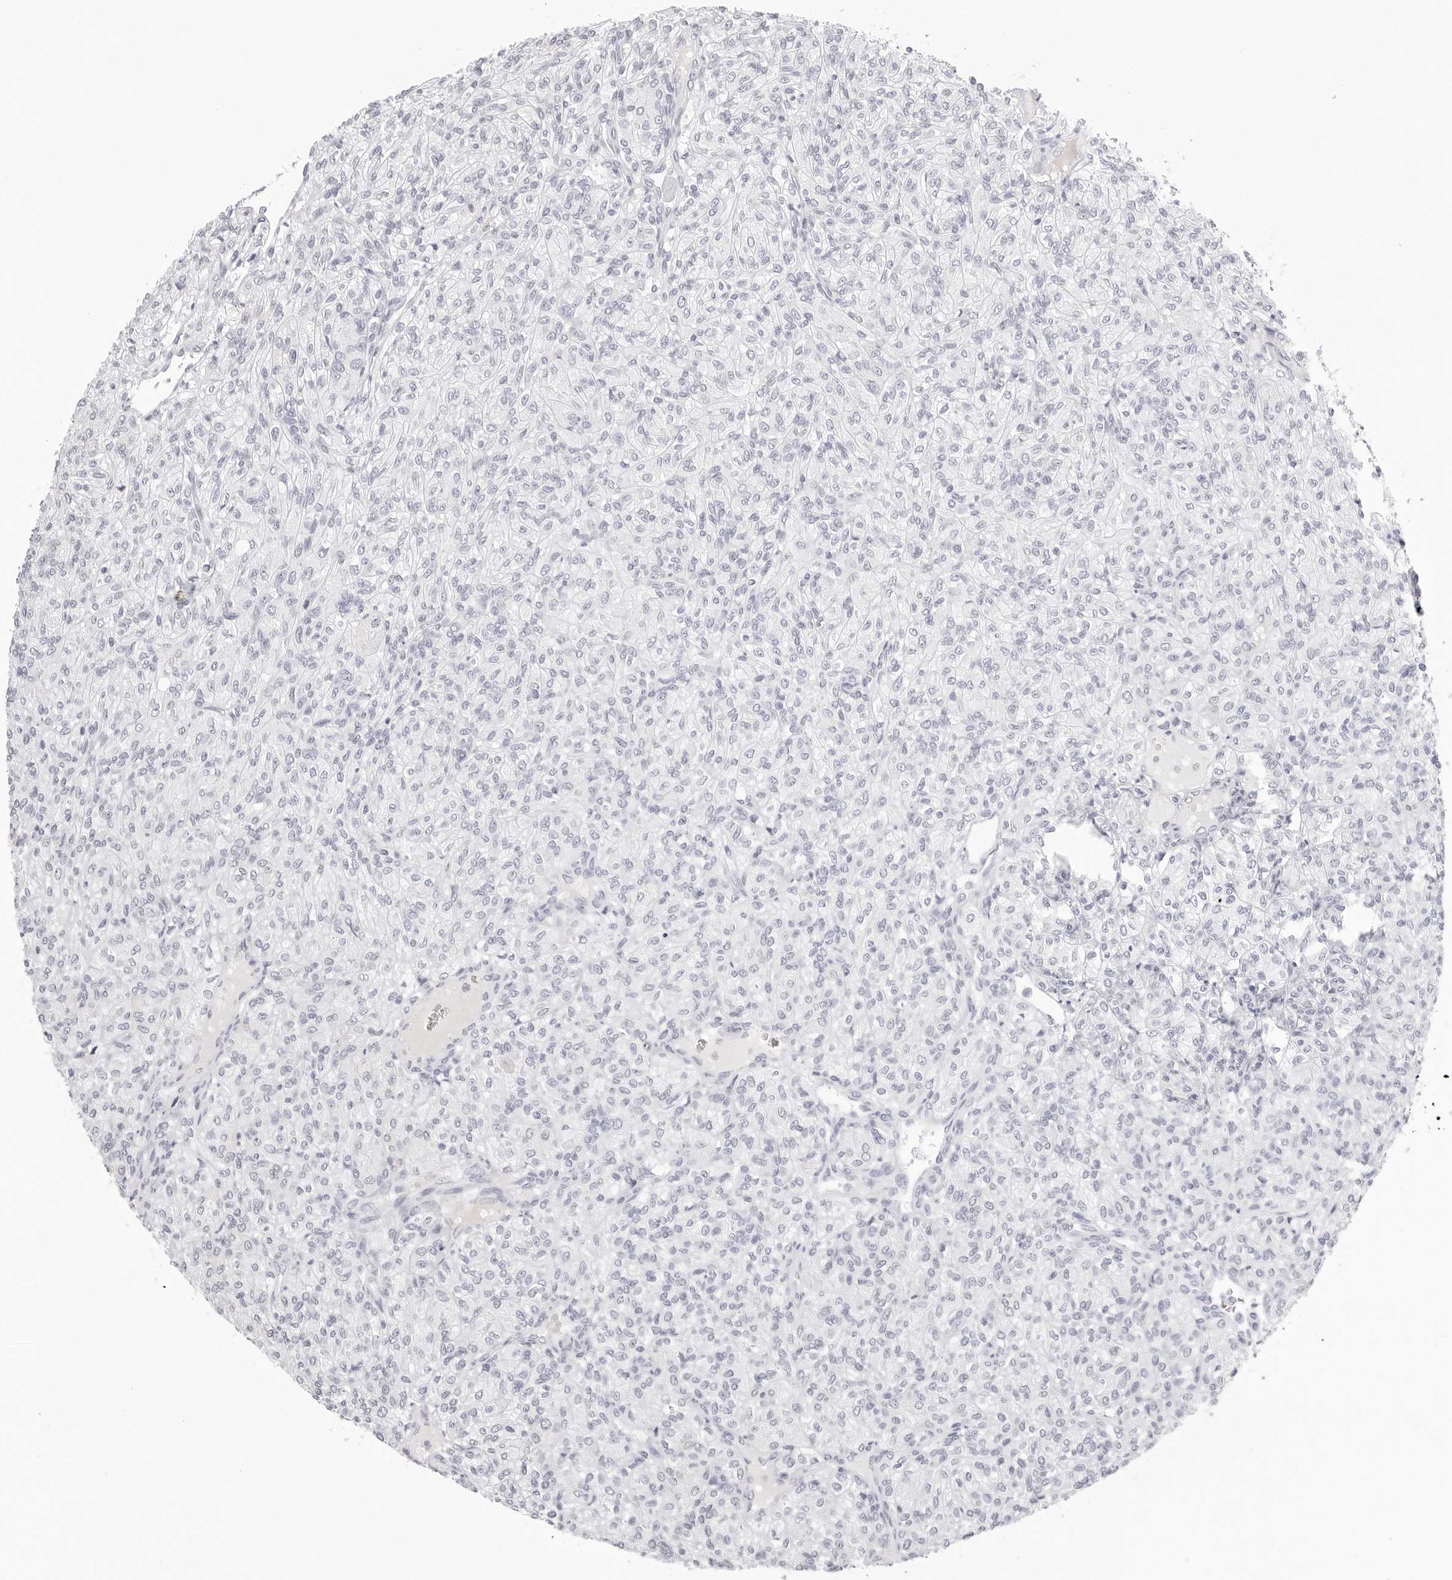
{"staining": {"intensity": "negative", "quantity": "none", "location": "none"}, "tissue": "renal cancer", "cell_type": "Tumor cells", "image_type": "cancer", "snomed": [{"axis": "morphology", "description": "Adenocarcinoma, NOS"}, {"axis": "topography", "description": "Kidney"}], "caption": "This photomicrograph is of adenocarcinoma (renal) stained with IHC to label a protein in brown with the nuclei are counter-stained blue. There is no expression in tumor cells.", "gene": "CST5", "patient": {"sex": "male", "age": 77}}